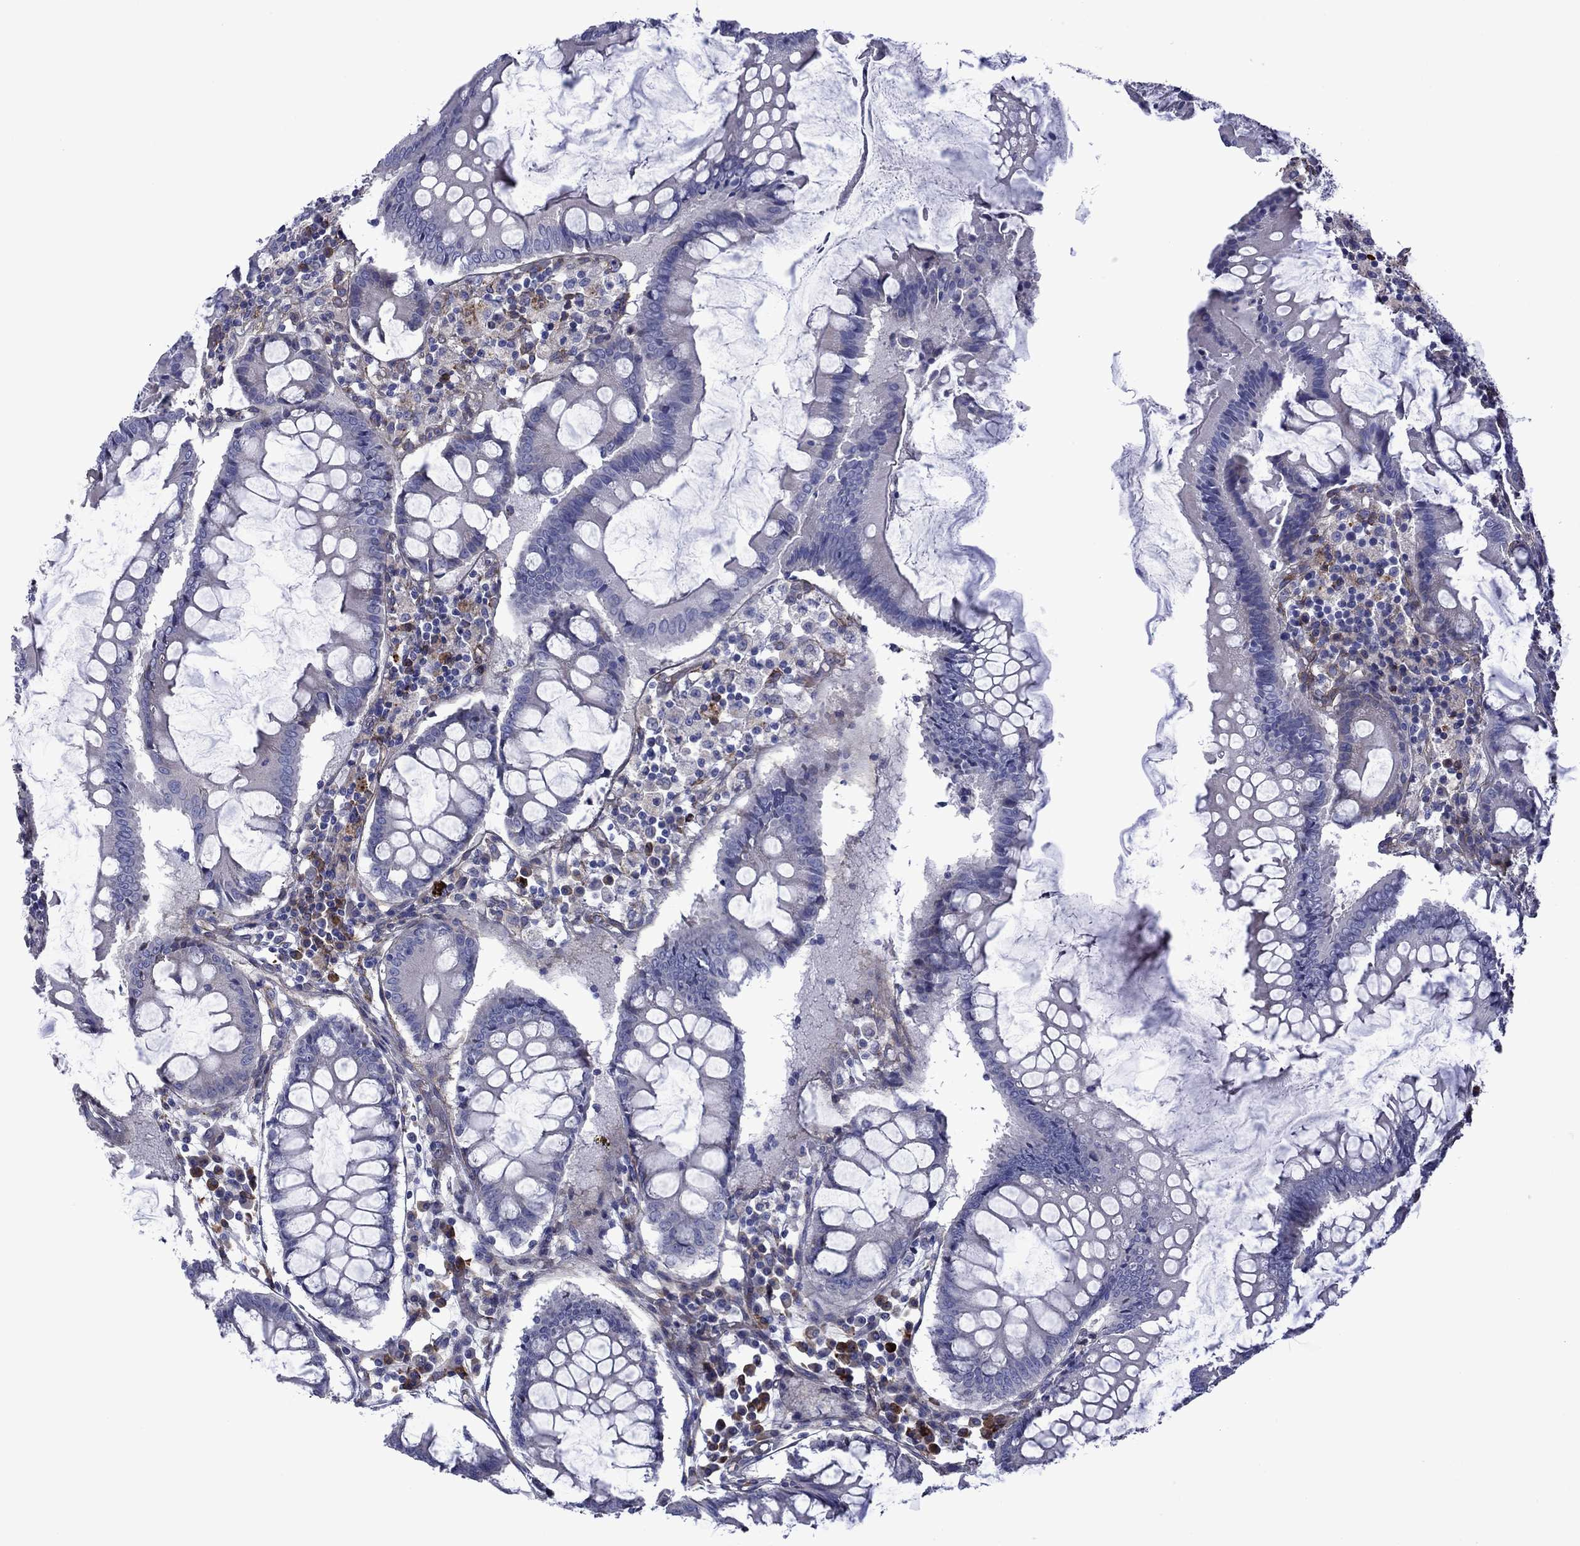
{"staining": {"intensity": "negative", "quantity": "none", "location": "none"}, "tissue": "colorectal cancer", "cell_type": "Tumor cells", "image_type": "cancer", "snomed": [{"axis": "morphology", "description": "Adenocarcinoma, NOS"}, {"axis": "topography", "description": "Colon"}], "caption": "A histopathology image of colorectal adenocarcinoma stained for a protein exhibits no brown staining in tumor cells. Brightfield microscopy of immunohistochemistry stained with DAB (brown) and hematoxylin (blue), captured at high magnification.", "gene": "HSPG2", "patient": {"sex": "female", "age": 82}}